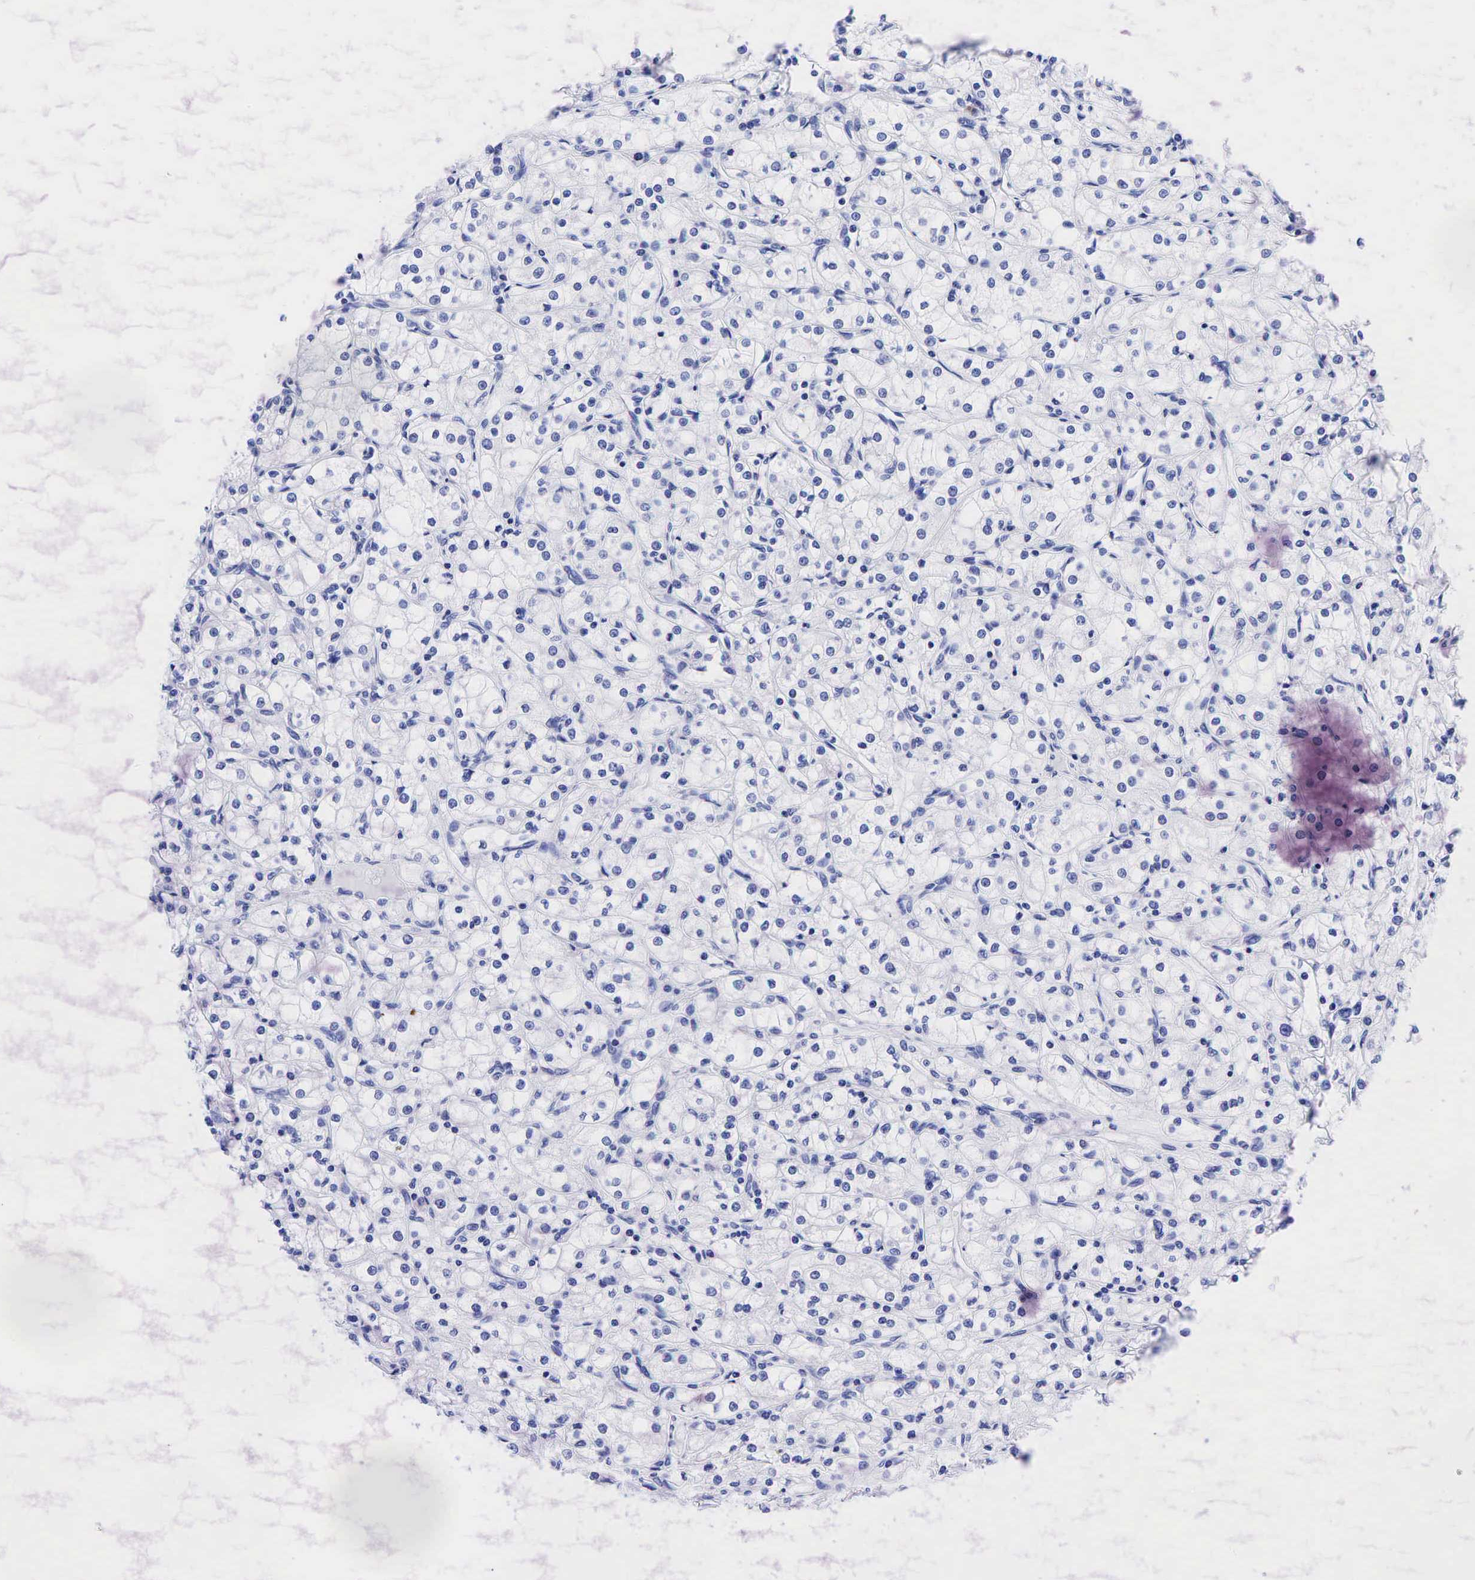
{"staining": {"intensity": "negative", "quantity": "none", "location": "none"}, "tissue": "renal cancer", "cell_type": "Tumor cells", "image_type": "cancer", "snomed": [{"axis": "morphology", "description": "Adenocarcinoma, NOS"}, {"axis": "topography", "description": "Kidney"}], "caption": "Renal adenocarcinoma was stained to show a protein in brown. There is no significant expression in tumor cells.", "gene": "ESR1", "patient": {"sex": "male", "age": 61}}